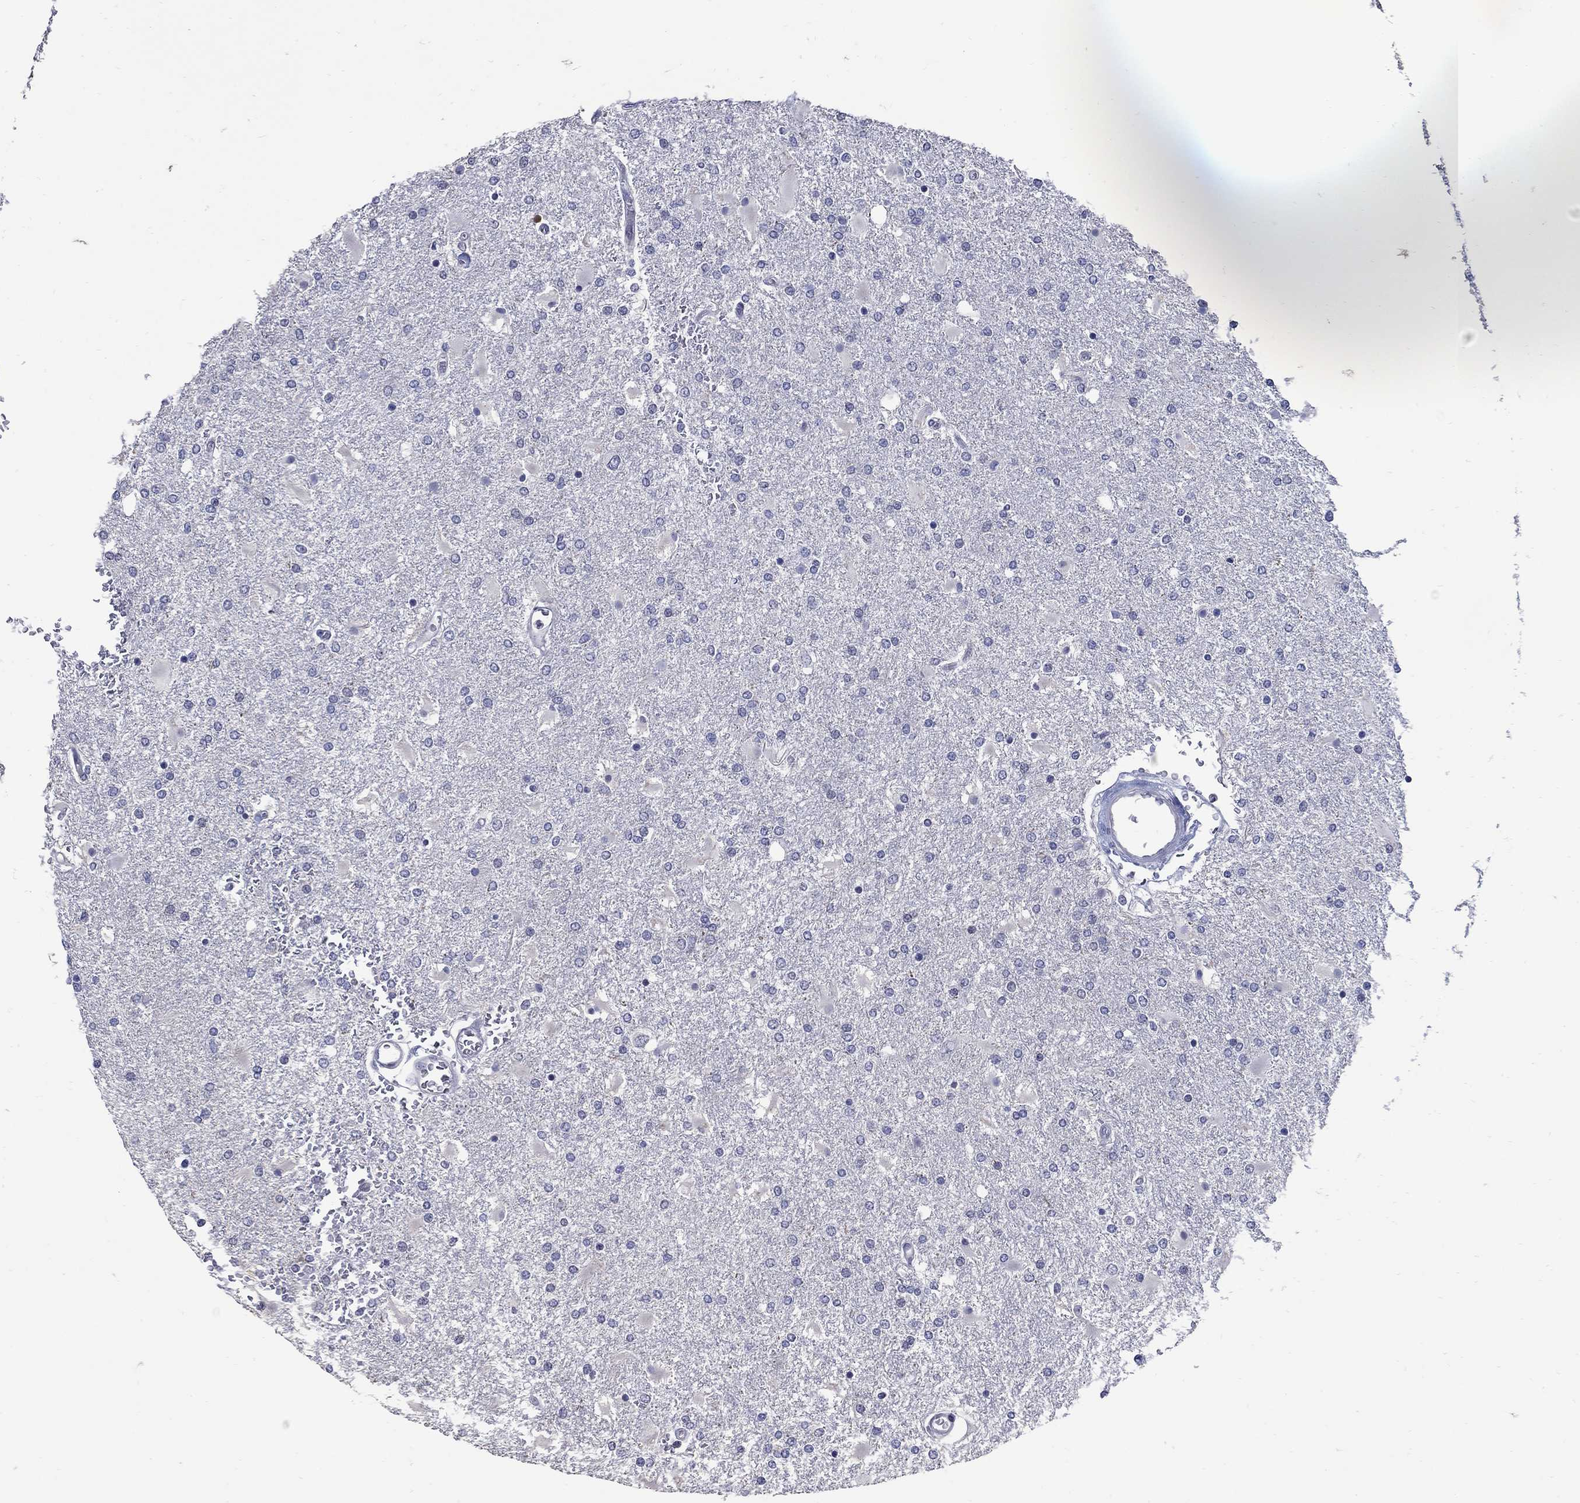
{"staining": {"intensity": "negative", "quantity": "none", "location": "none"}, "tissue": "glioma", "cell_type": "Tumor cells", "image_type": "cancer", "snomed": [{"axis": "morphology", "description": "Glioma, malignant, High grade"}, {"axis": "topography", "description": "Cerebral cortex"}], "caption": "Protein analysis of glioma displays no significant expression in tumor cells.", "gene": "CETN1", "patient": {"sex": "male", "age": 79}}